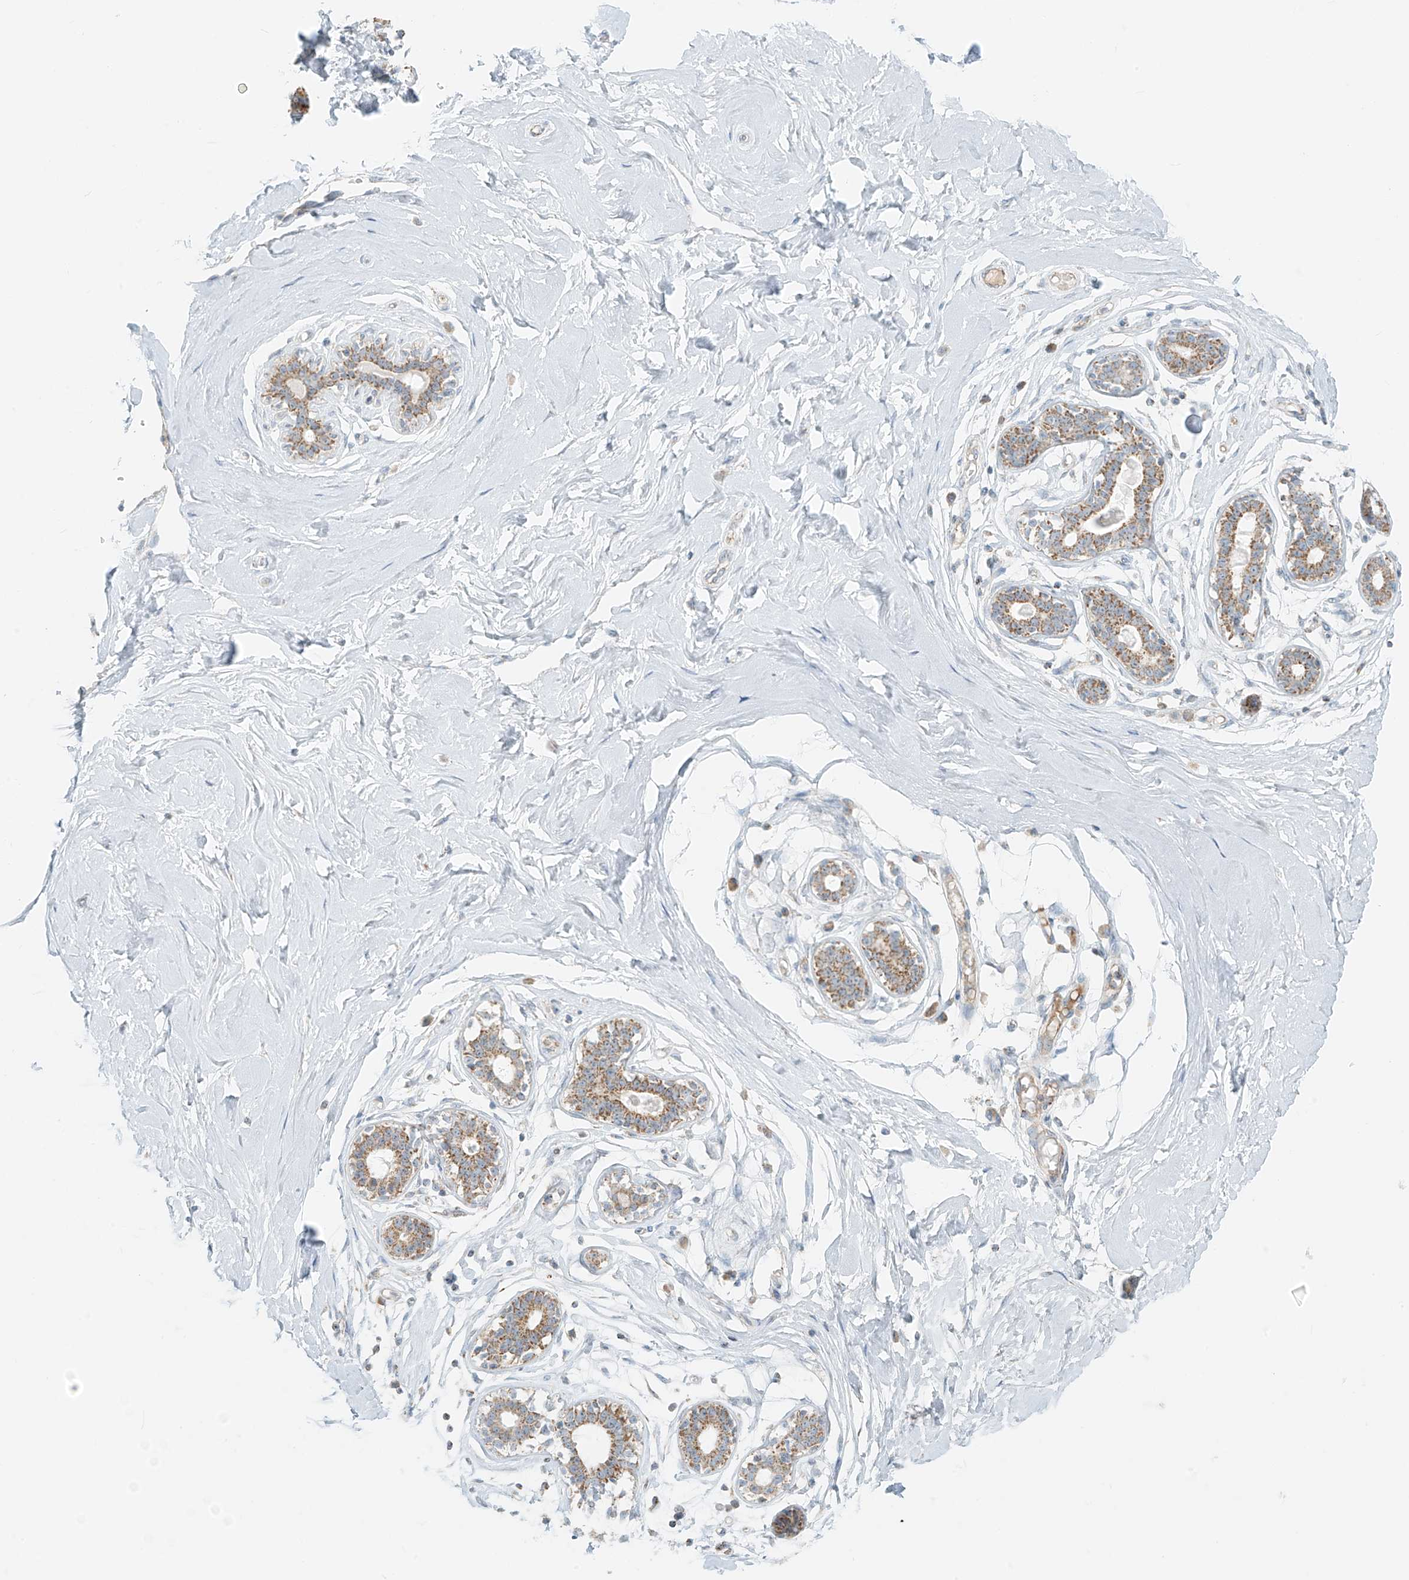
{"staining": {"intensity": "negative", "quantity": "none", "location": "none"}, "tissue": "breast", "cell_type": "Adipocytes", "image_type": "normal", "snomed": [{"axis": "morphology", "description": "Normal tissue, NOS"}, {"axis": "morphology", "description": "Adenoma, NOS"}, {"axis": "topography", "description": "Breast"}], "caption": "DAB (3,3'-diaminobenzidine) immunohistochemical staining of unremarkable human breast displays no significant staining in adipocytes. Brightfield microscopy of immunohistochemistry stained with DAB (brown) and hematoxylin (blue), captured at high magnification.", "gene": "UST", "patient": {"sex": "female", "age": 23}}